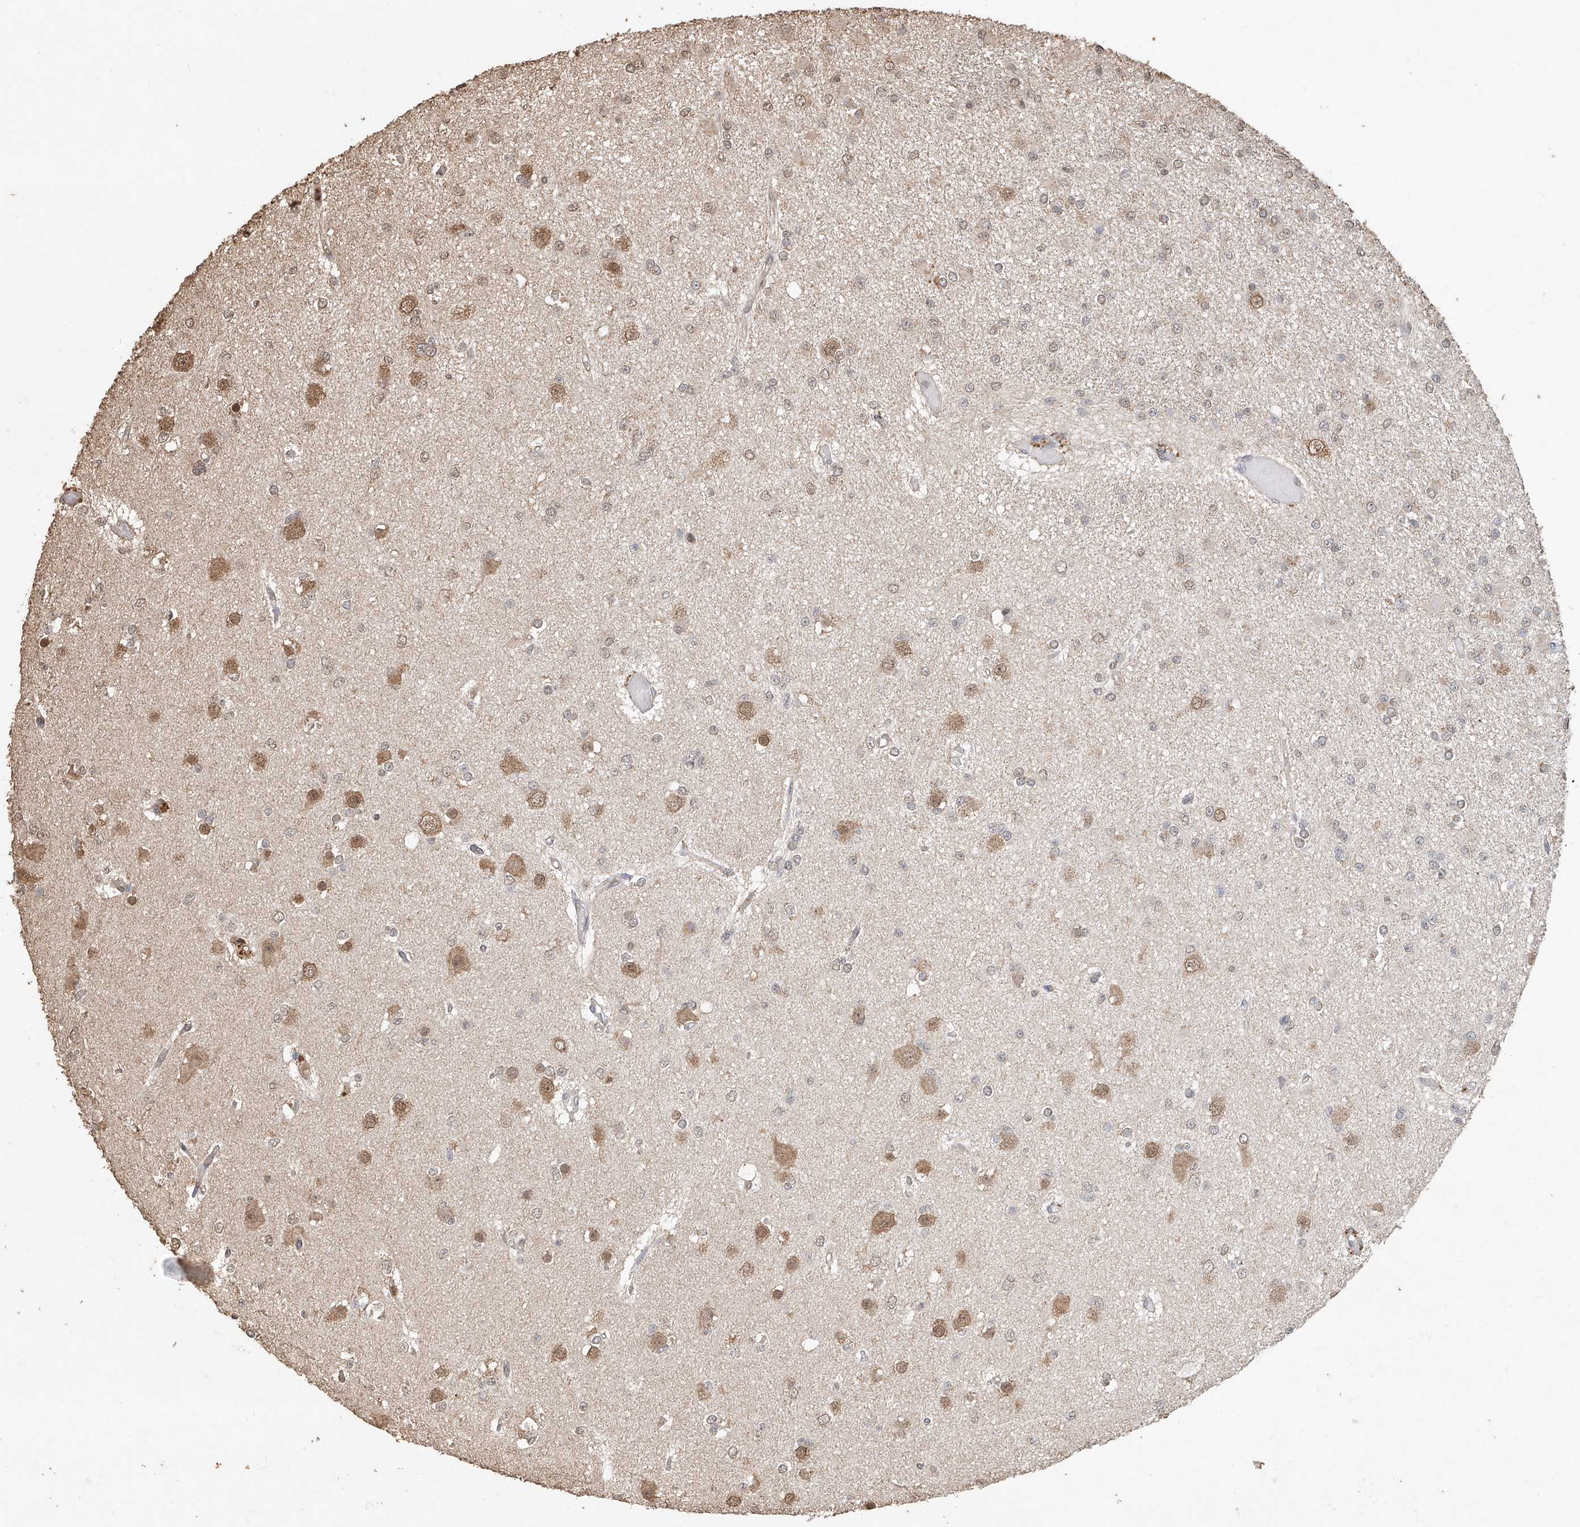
{"staining": {"intensity": "negative", "quantity": "none", "location": "none"}, "tissue": "glioma", "cell_type": "Tumor cells", "image_type": "cancer", "snomed": [{"axis": "morphology", "description": "Glioma, malignant, Low grade"}, {"axis": "topography", "description": "Brain"}], "caption": "High magnification brightfield microscopy of low-grade glioma (malignant) stained with DAB (3,3'-diaminobenzidine) (brown) and counterstained with hematoxylin (blue): tumor cells show no significant staining.", "gene": "ELOVL1", "patient": {"sex": "female", "age": 22}}